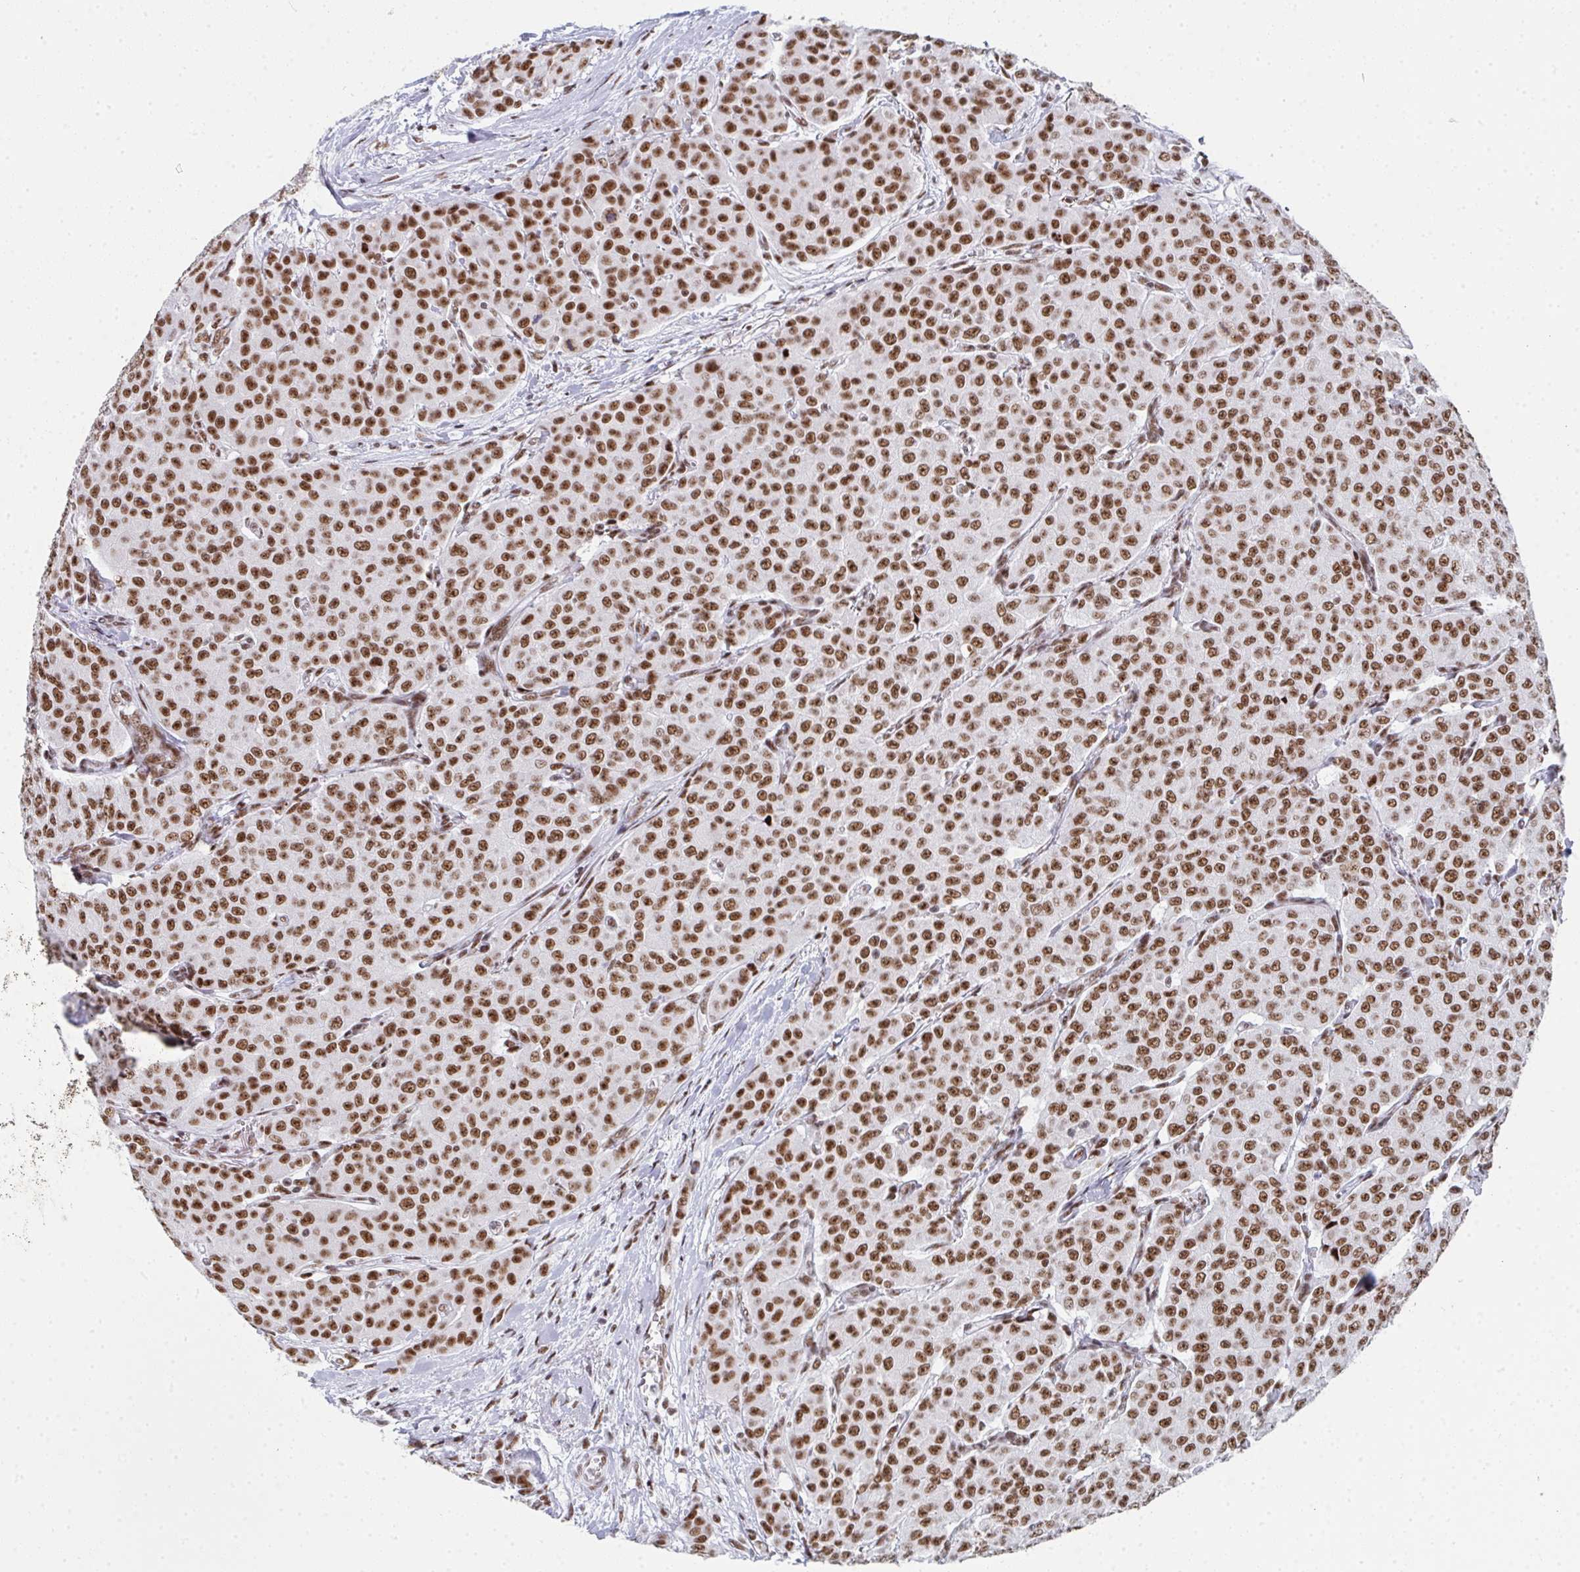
{"staining": {"intensity": "moderate", "quantity": ">75%", "location": "nuclear"}, "tissue": "breast cancer", "cell_type": "Tumor cells", "image_type": "cancer", "snomed": [{"axis": "morphology", "description": "Duct carcinoma"}, {"axis": "topography", "description": "Breast"}], "caption": "An immunohistochemistry (IHC) photomicrograph of tumor tissue is shown. Protein staining in brown labels moderate nuclear positivity in breast invasive ductal carcinoma within tumor cells. The staining was performed using DAB (3,3'-diaminobenzidine), with brown indicating positive protein expression. Nuclei are stained blue with hematoxylin.", "gene": "SNRNP70", "patient": {"sex": "female", "age": 91}}